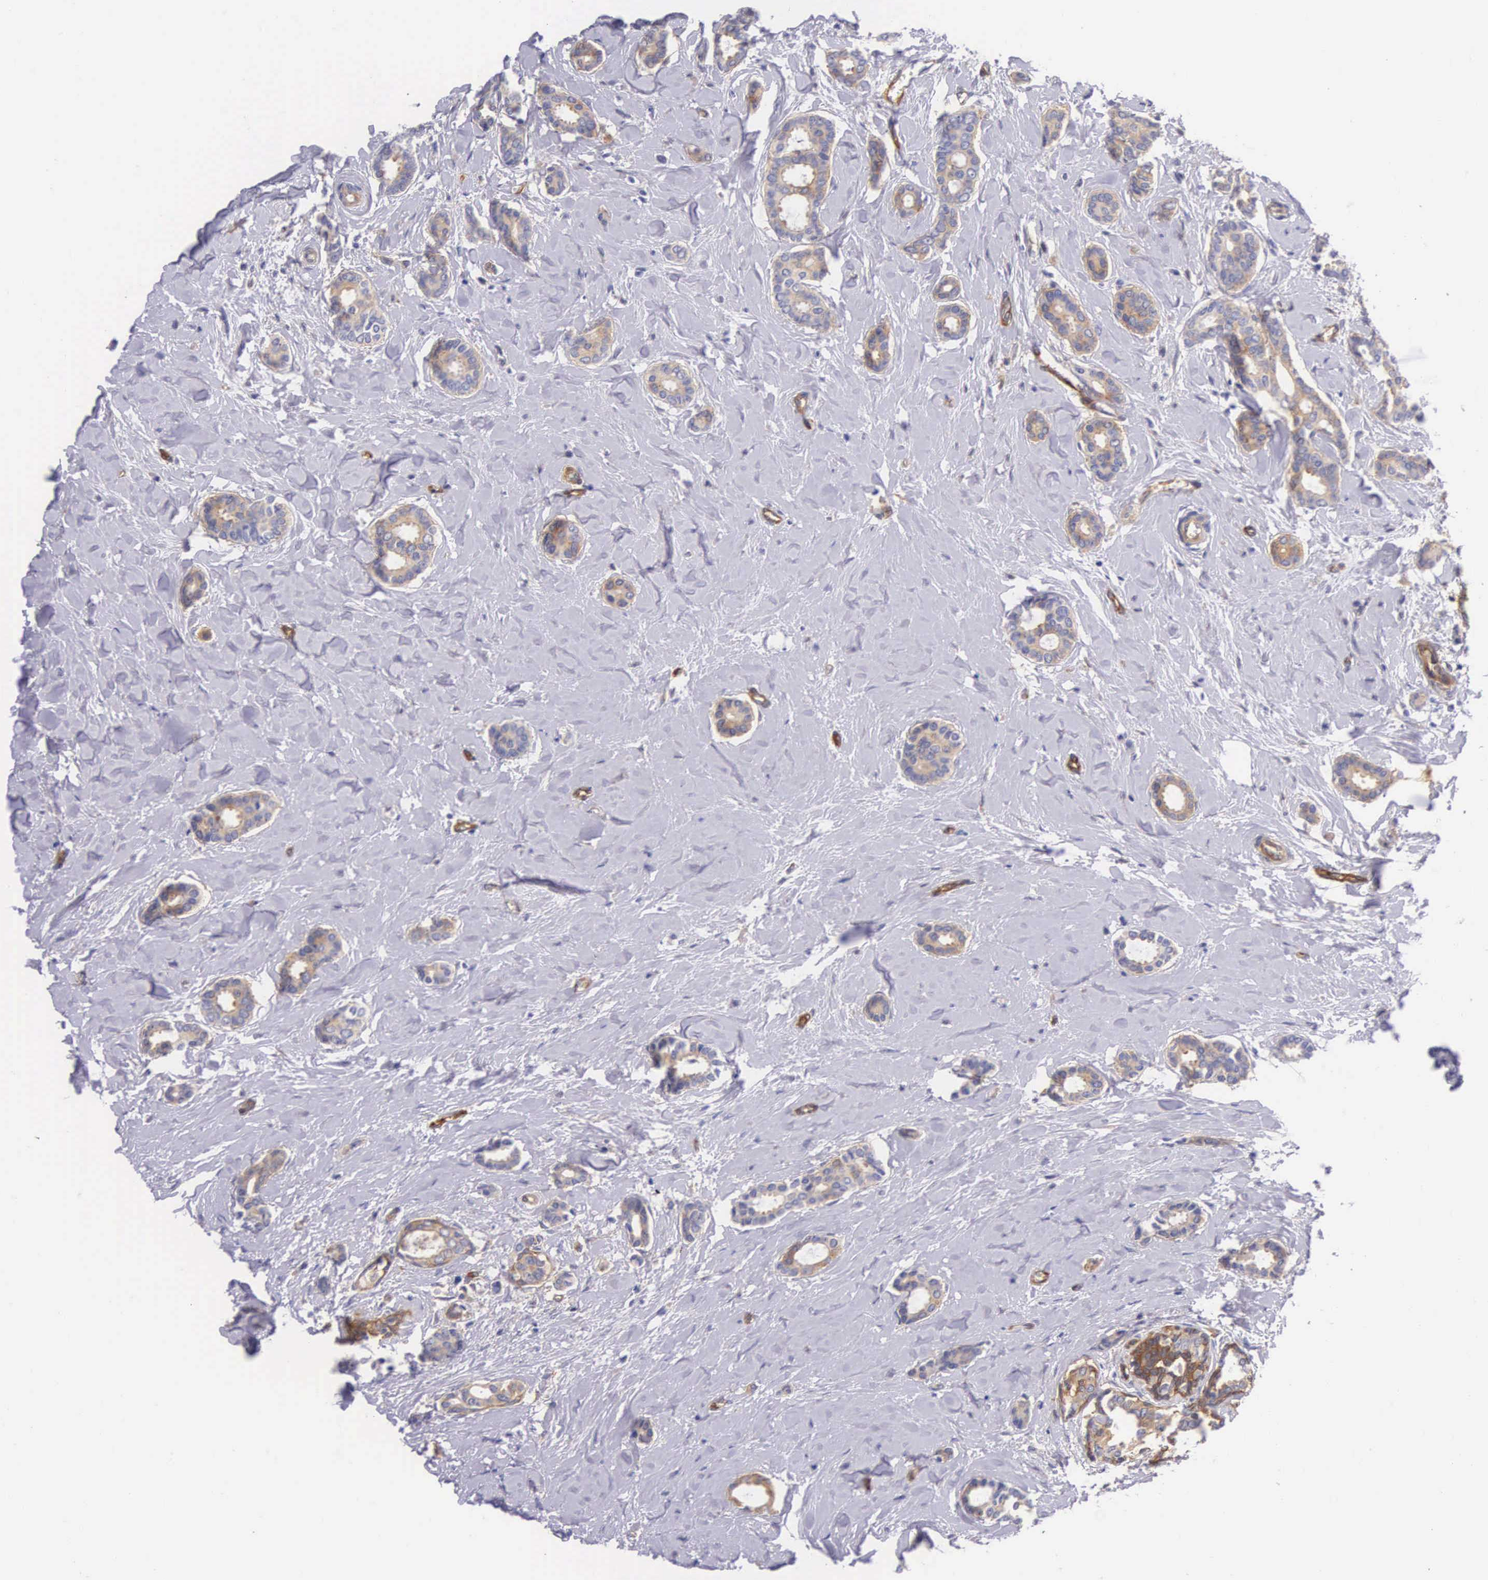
{"staining": {"intensity": "moderate", "quantity": ">75%", "location": "cytoplasmic/membranous"}, "tissue": "breast cancer", "cell_type": "Tumor cells", "image_type": "cancer", "snomed": [{"axis": "morphology", "description": "Duct carcinoma"}, {"axis": "topography", "description": "Breast"}], "caption": "The image demonstrates staining of breast cancer, revealing moderate cytoplasmic/membranous protein expression (brown color) within tumor cells. The staining was performed using DAB (3,3'-diaminobenzidine), with brown indicating positive protein expression. Nuclei are stained blue with hematoxylin.", "gene": "BCAR1", "patient": {"sex": "female", "age": 50}}